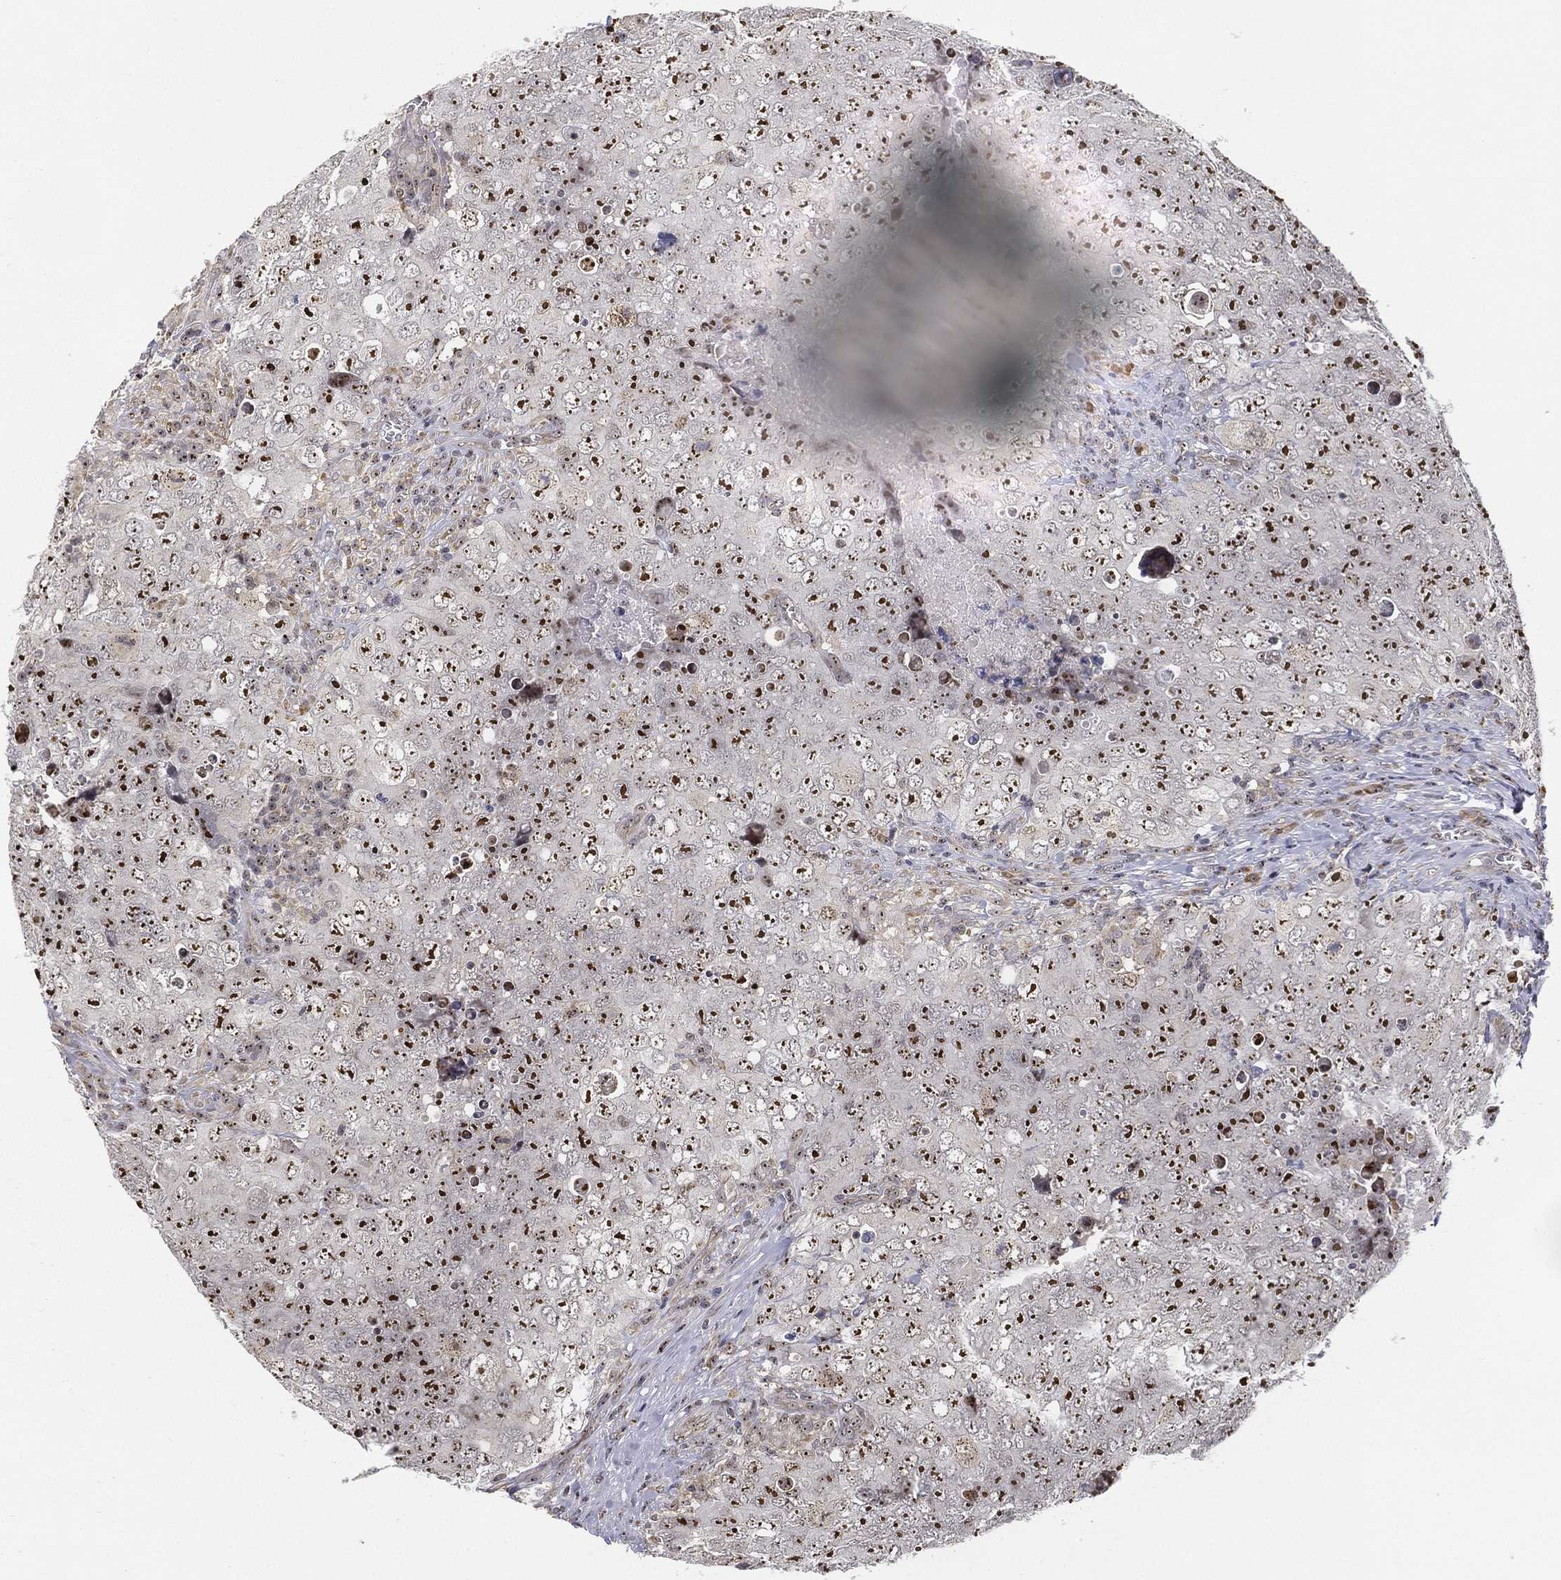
{"staining": {"intensity": "strong", "quantity": ">75%", "location": "nuclear"}, "tissue": "testis cancer", "cell_type": "Tumor cells", "image_type": "cancer", "snomed": [{"axis": "morphology", "description": "Seminoma, NOS"}, {"axis": "topography", "description": "Testis"}], "caption": "Immunohistochemistry (IHC) image of neoplastic tissue: human seminoma (testis) stained using IHC displays high levels of strong protein expression localized specifically in the nuclear of tumor cells, appearing as a nuclear brown color.", "gene": "PPP1R16B", "patient": {"sex": "male", "age": 34}}